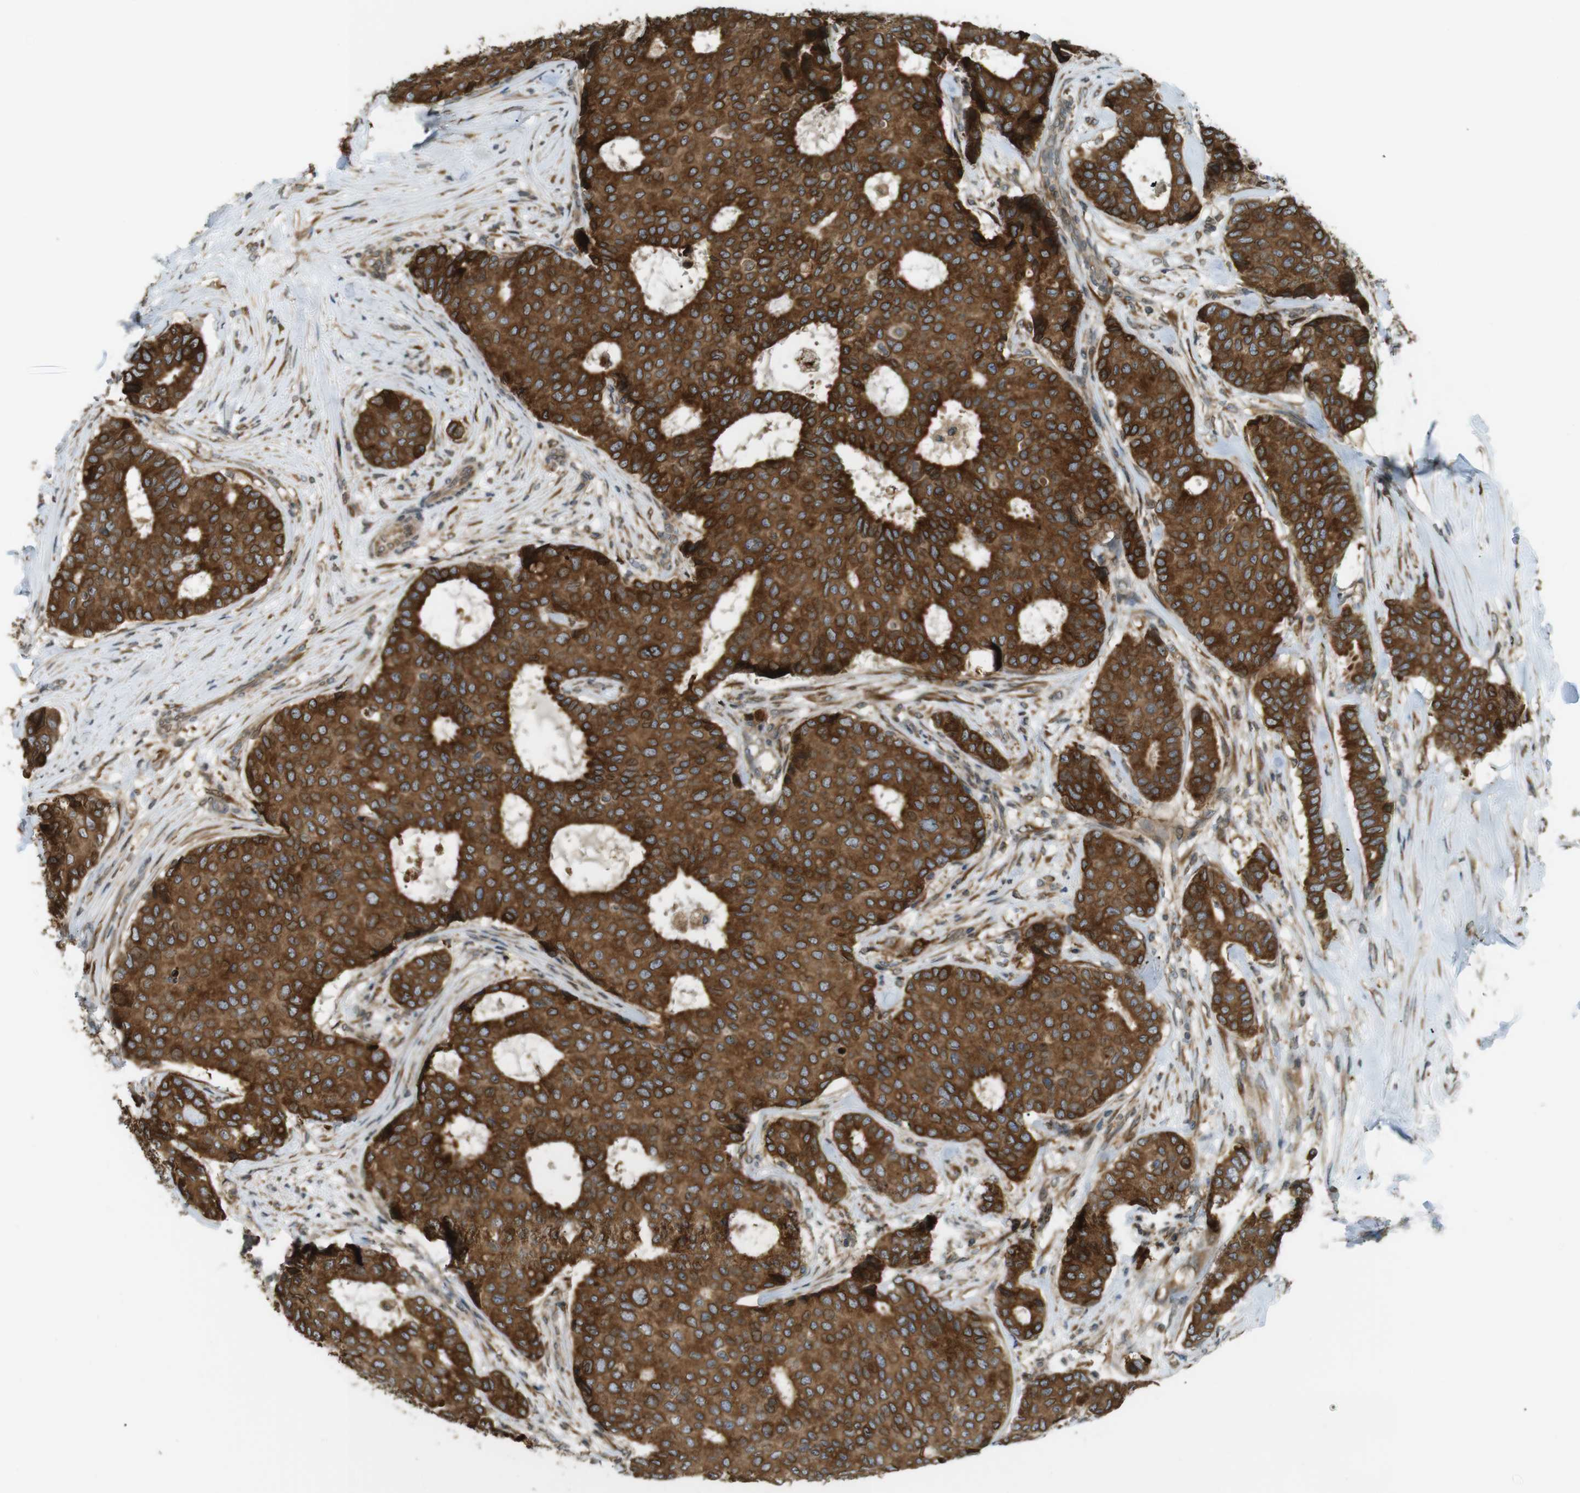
{"staining": {"intensity": "strong", "quantity": ">75%", "location": "cytoplasmic/membranous"}, "tissue": "breast cancer", "cell_type": "Tumor cells", "image_type": "cancer", "snomed": [{"axis": "morphology", "description": "Duct carcinoma"}, {"axis": "topography", "description": "Breast"}], "caption": "Immunohistochemical staining of infiltrating ductal carcinoma (breast) shows strong cytoplasmic/membranous protein staining in approximately >75% of tumor cells. (Stains: DAB (3,3'-diaminobenzidine) in brown, nuclei in blue, Microscopy: brightfield microscopy at high magnification).", "gene": "TMED4", "patient": {"sex": "female", "age": 75}}